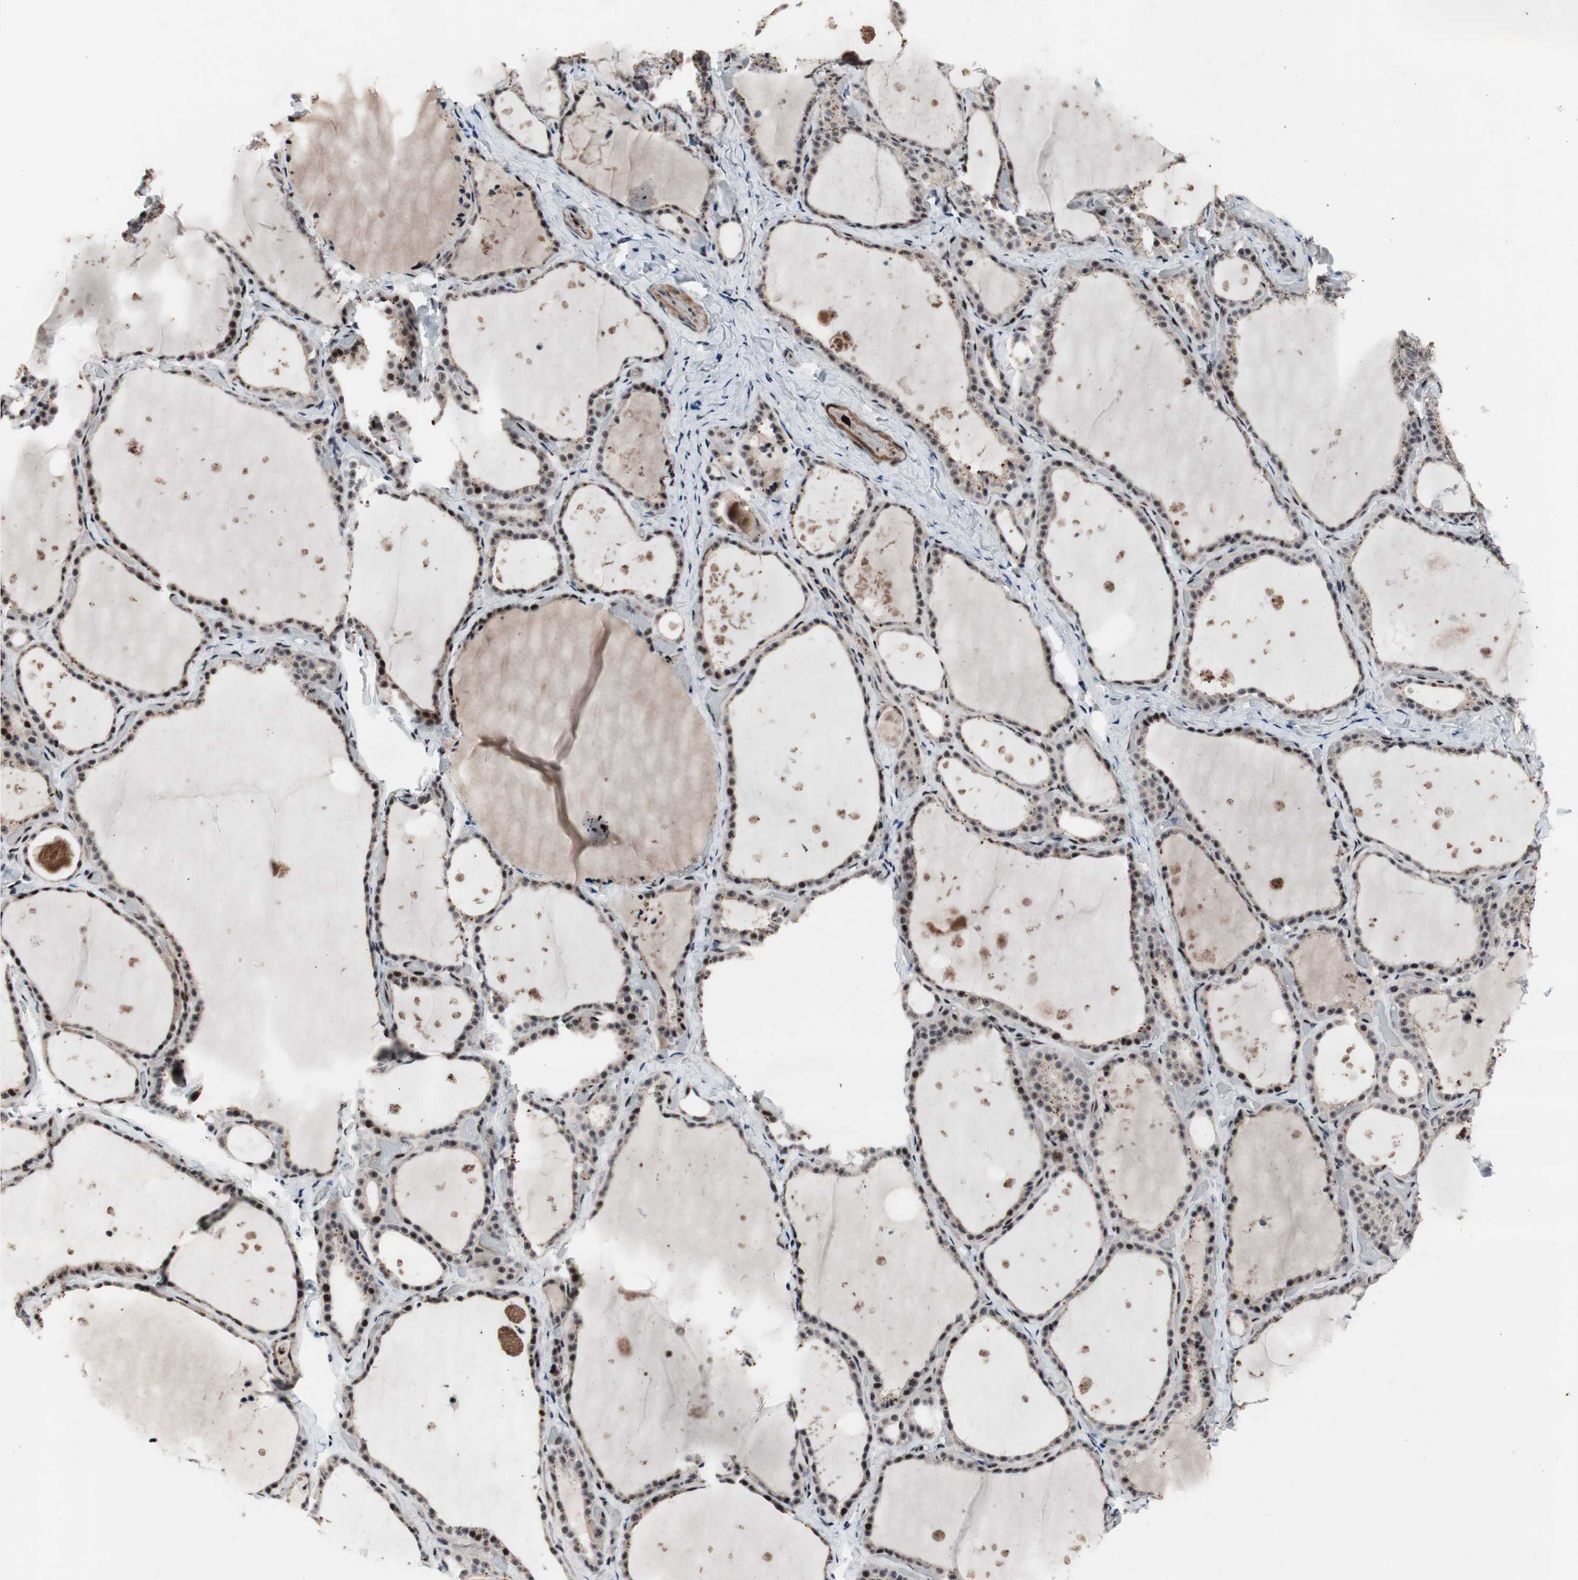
{"staining": {"intensity": "moderate", "quantity": ">75%", "location": "nuclear"}, "tissue": "thyroid gland", "cell_type": "Glandular cells", "image_type": "normal", "snomed": [{"axis": "morphology", "description": "Normal tissue, NOS"}, {"axis": "topography", "description": "Thyroid gland"}], "caption": "Immunohistochemistry (IHC) staining of unremarkable thyroid gland, which reveals medium levels of moderate nuclear positivity in approximately >75% of glandular cells indicating moderate nuclear protein staining. The staining was performed using DAB (brown) for protein detection and nuclei were counterstained in hematoxylin (blue).", "gene": "PINX1", "patient": {"sex": "female", "age": 44}}